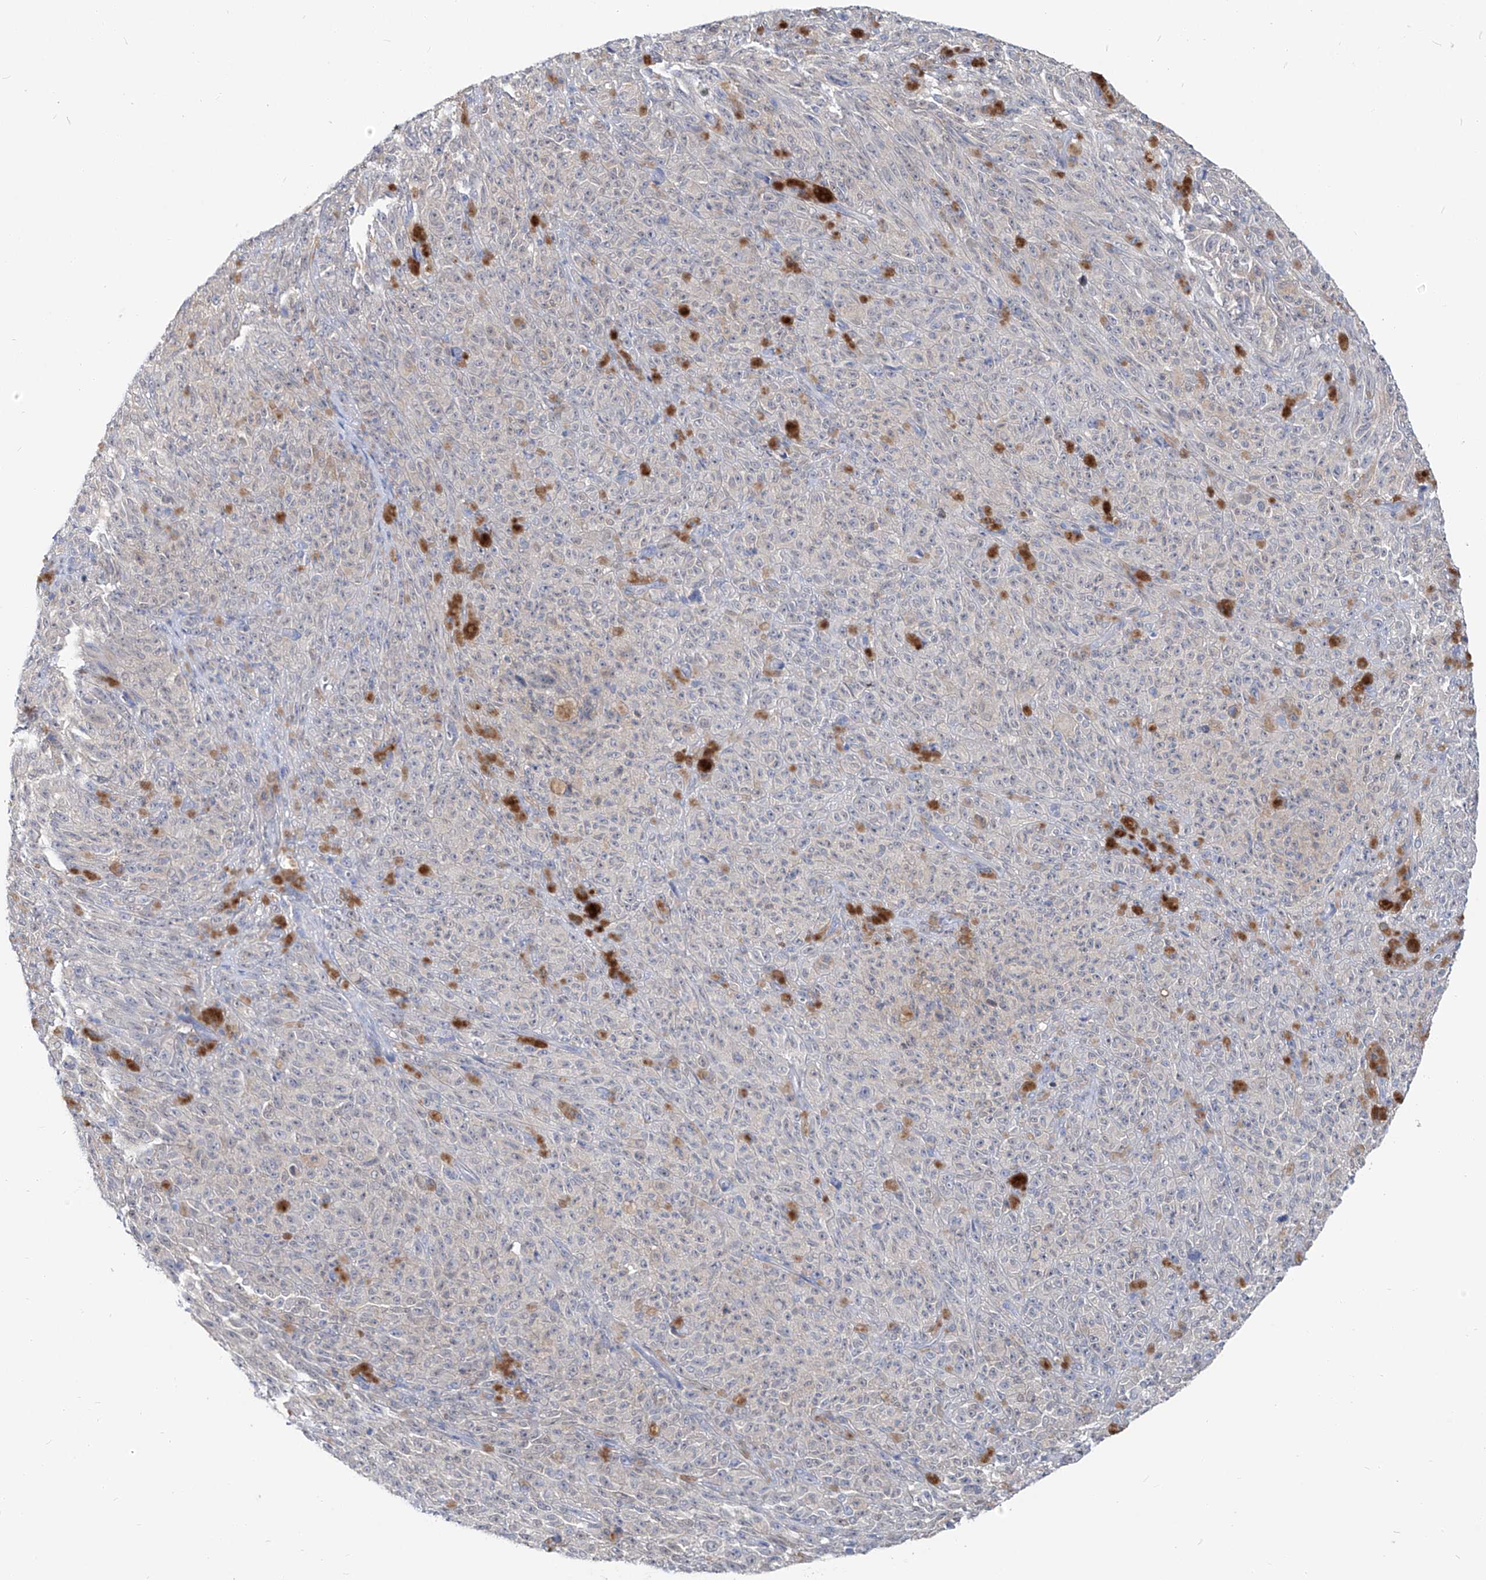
{"staining": {"intensity": "negative", "quantity": "none", "location": "none"}, "tissue": "melanoma", "cell_type": "Tumor cells", "image_type": "cancer", "snomed": [{"axis": "morphology", "description": "Malignant melanoma, NOS"}, {"axis": "topography", "description": "Skin"}], "caption": "Histopathology image shows no significant protein expression in tumor cells of malignant melanoma.", "gene": "UFL1", "patient": {"sex": "female", "age": 82}}